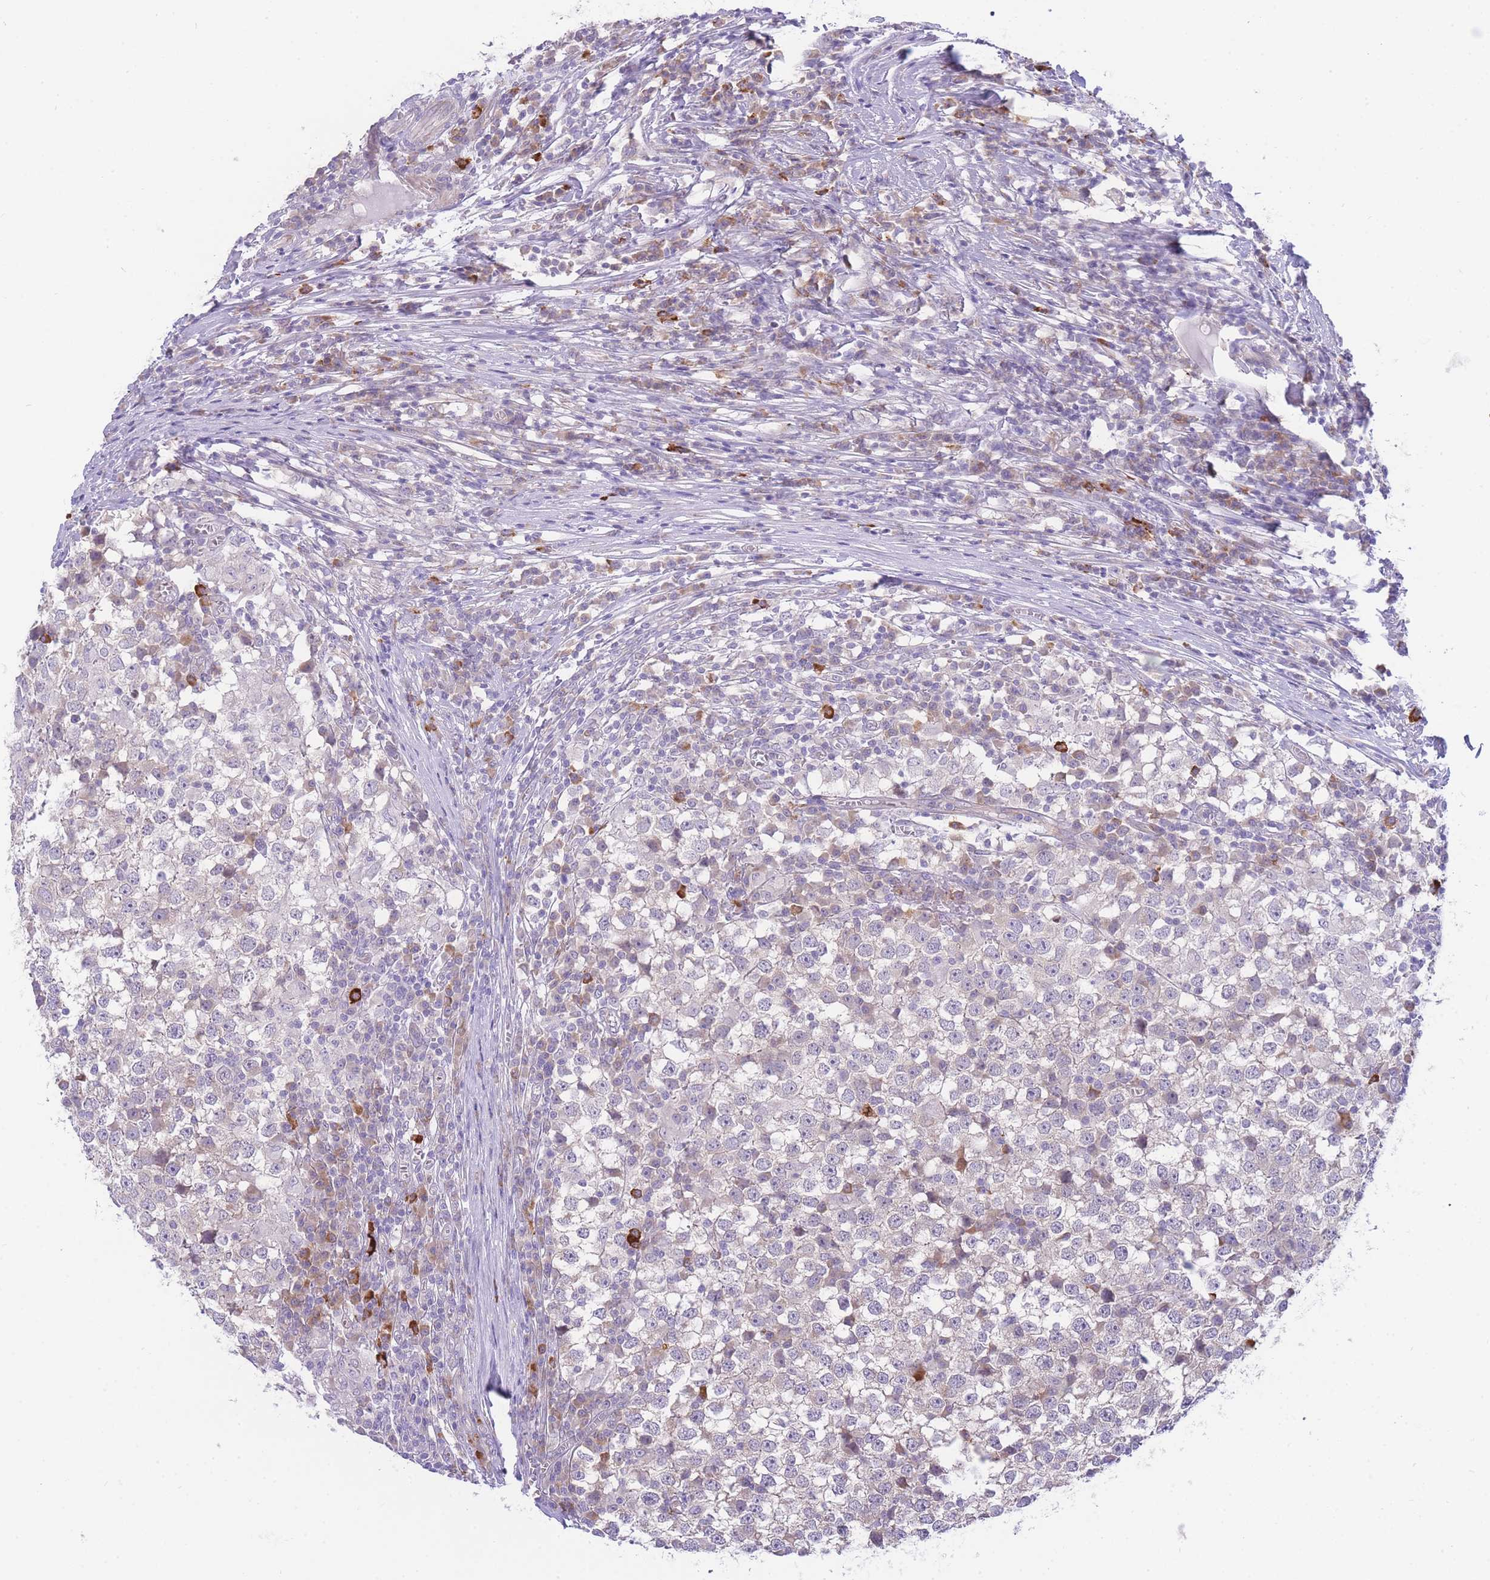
{"staining": {"intensity": "negative", "quantity": "none", "location": "none"}, "tissue": "testis cancer", "cell_type": "Tumor cells", "image_type": "cancer", "snomed": [{"axis": "morphology", "description": "Seminoma, NOS"}, {"axis": "topography", "description": "Testis"}], "caption": "Immunohistochemical staining of human seminoma (testis) demonstrates no significant staining in tumor cells.", "gene": "ZNF510", "patient": {"sex": "male", "age": 65}}